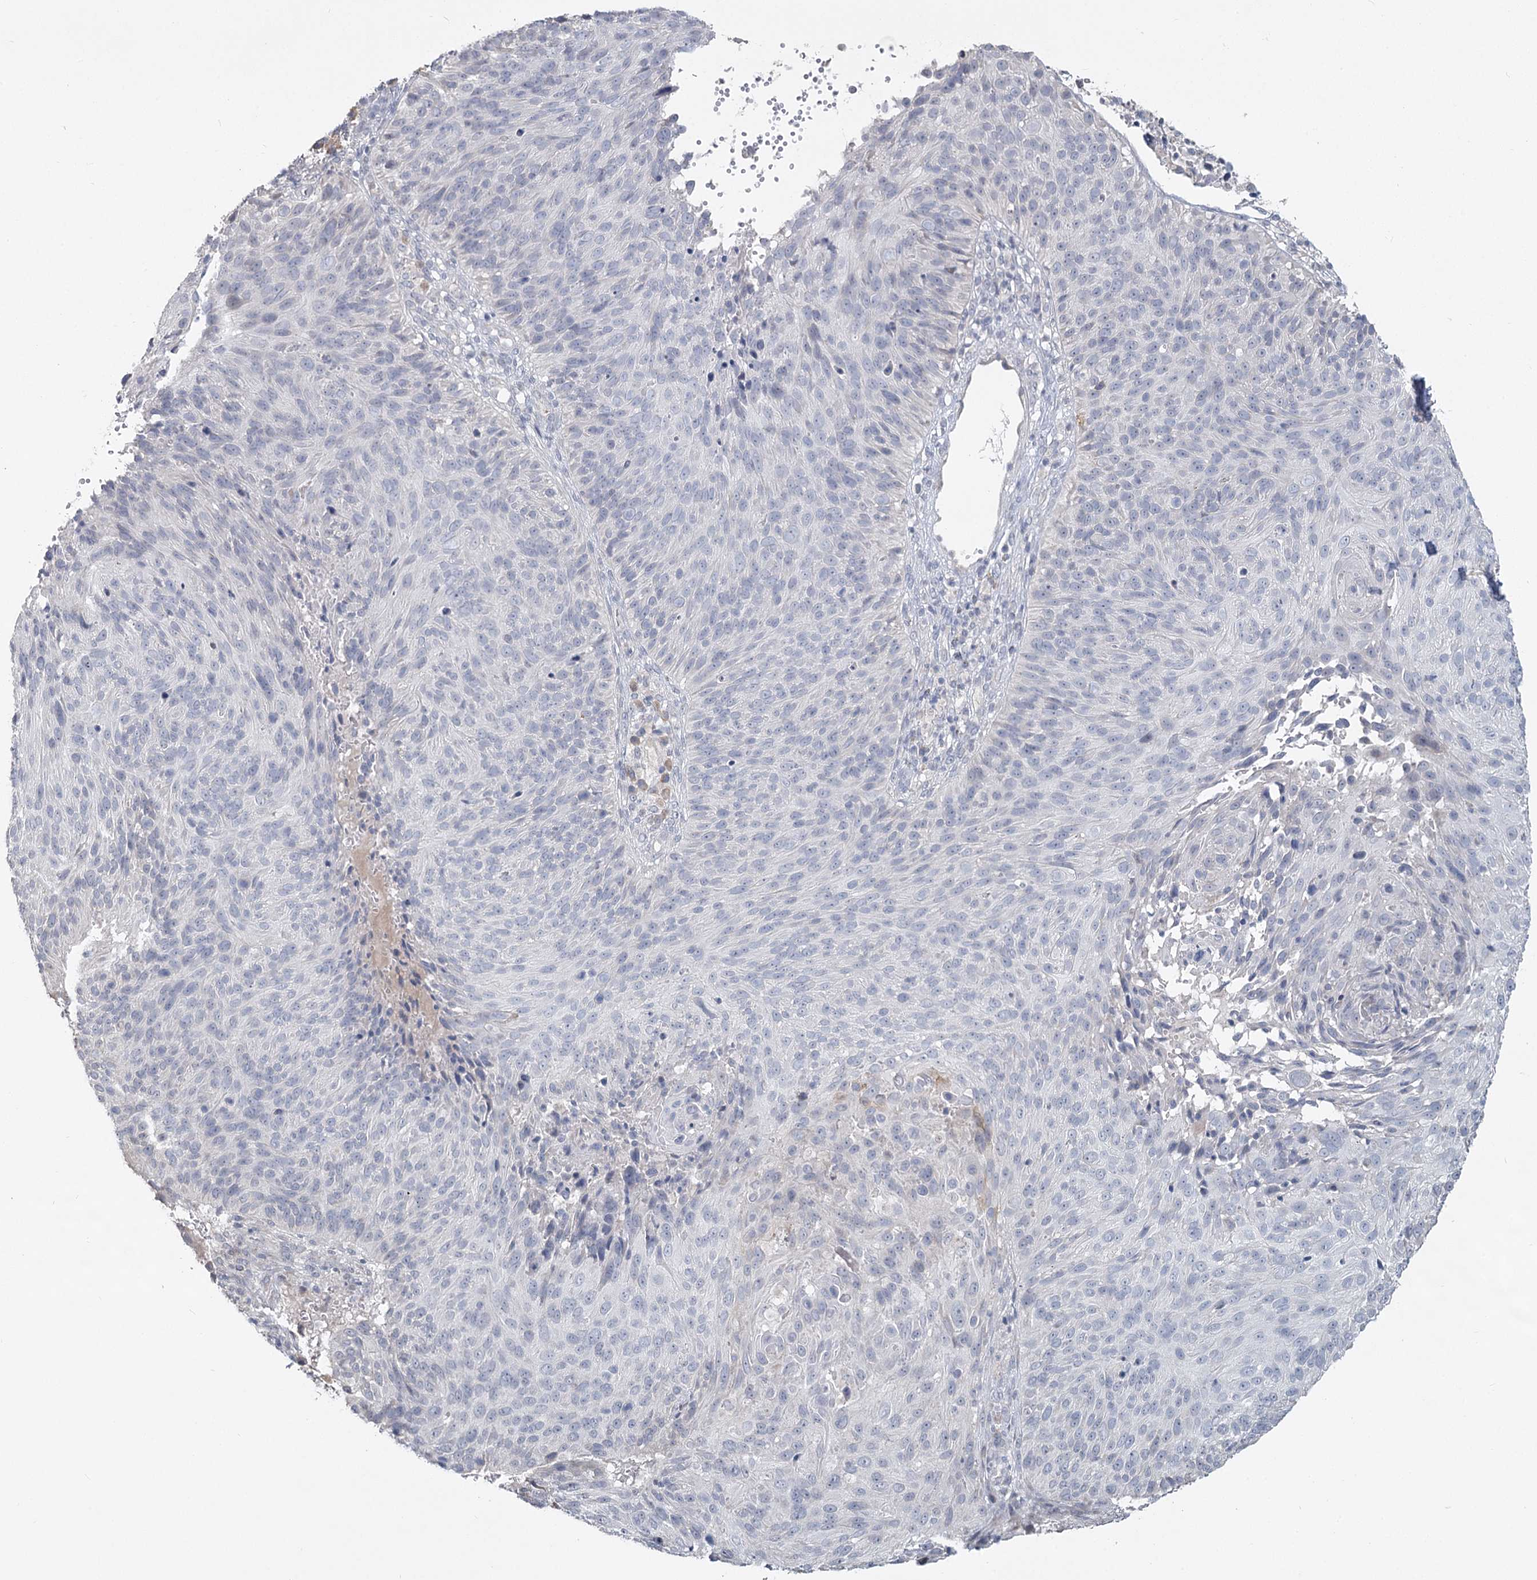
{"staining": {"intensity": "negative", "quantity": "none", "location": "none"}, "tissue": "cervical cancer", "cell_type": "Tumor cells", "image_type": "cancer", "snomed": [{"axis": "morphology", "description": "Squamous cell carcinoma, NOS"}, {"axis": "topography", "description": "Cervix"}], "caption": "The histopathology image demonstrates no significant positivity in tumor cells of squamous cell carcinoma (cervical).", "gene": "SLC9A3", "patient": {"sex": "female", "age": 74}}